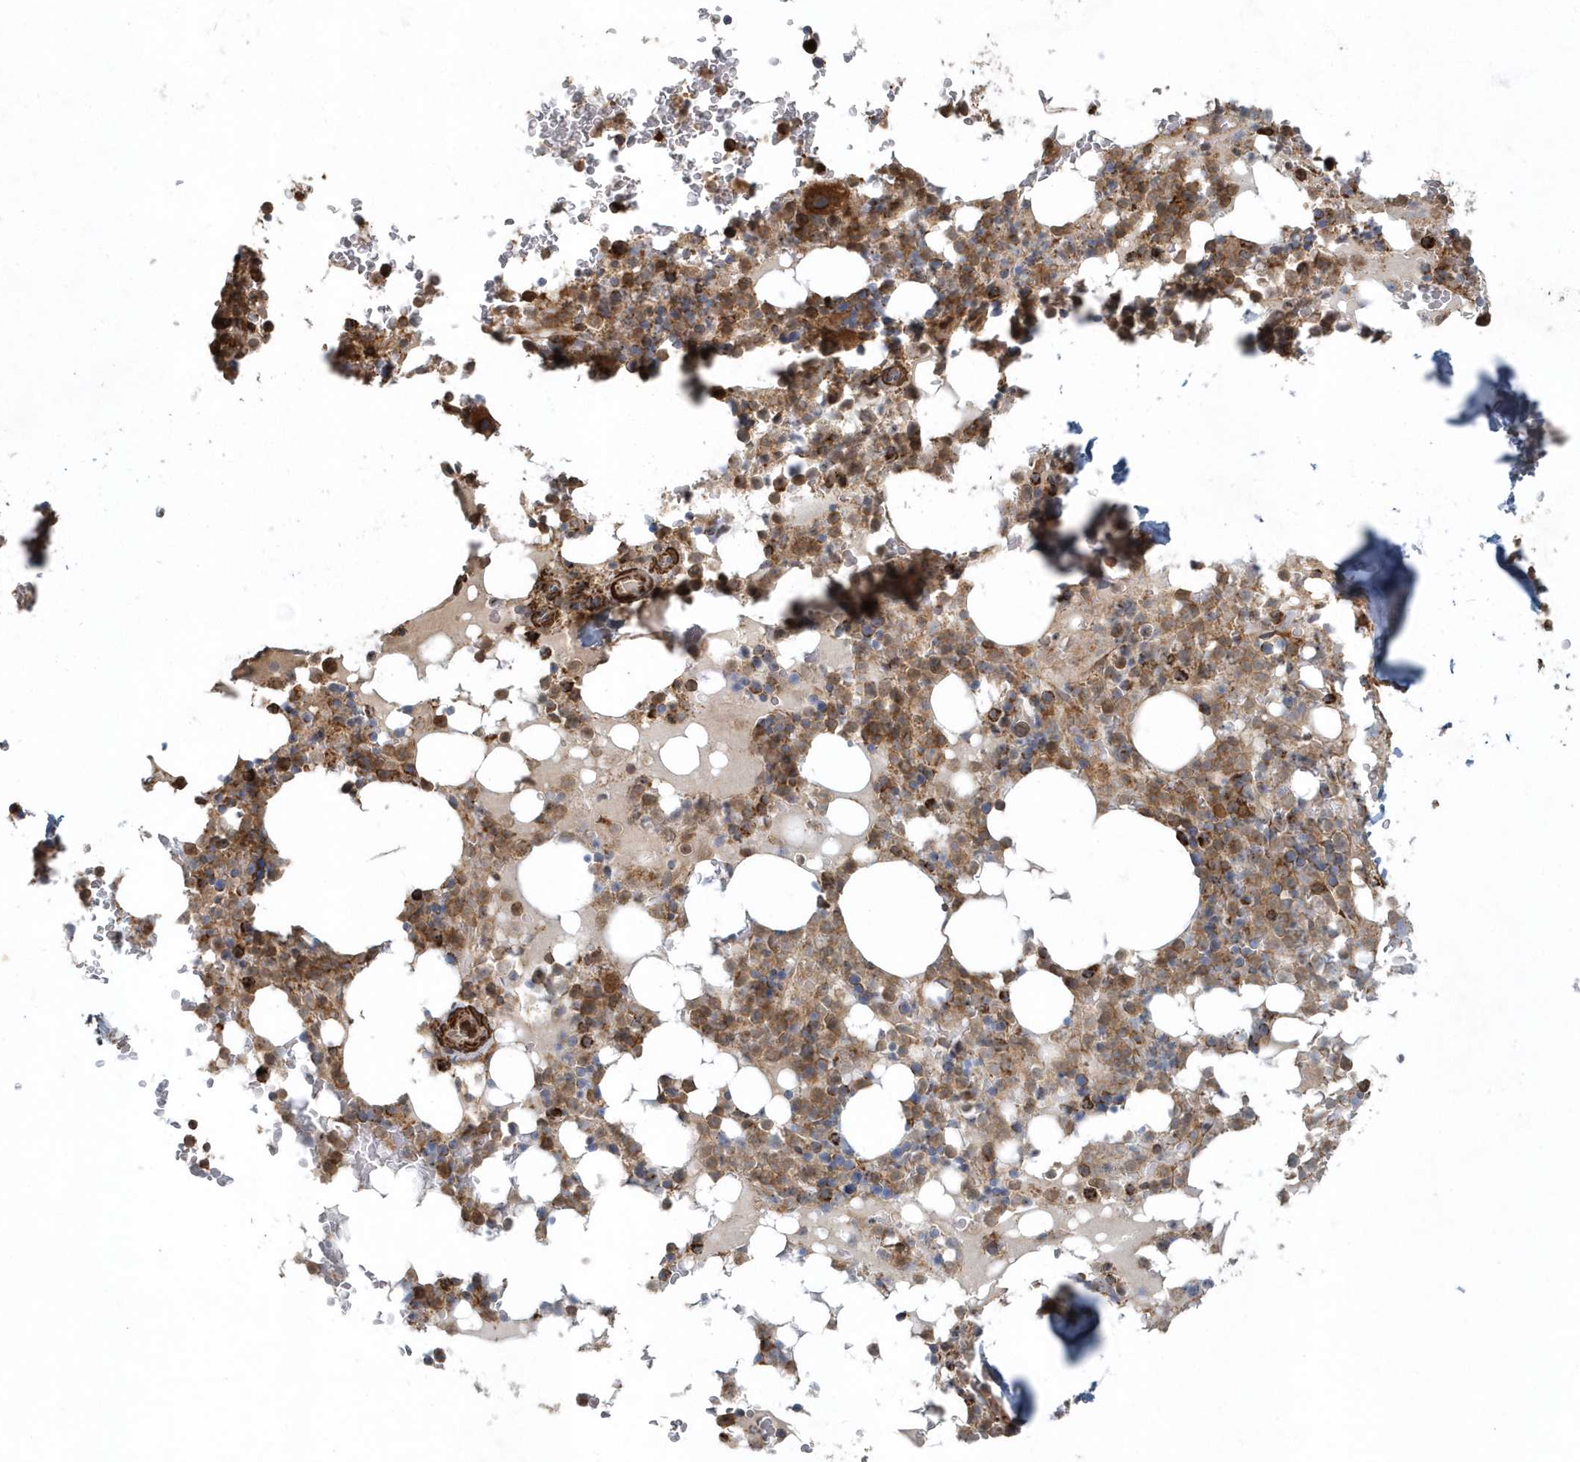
{"staining": {"intensity": "moderate", "quantity": ">75%", "location": "cytoplasmic/membranous"}, "tissue": "bone marrow", "cell_type": "Hematopoietic cells", "image_type": "normal", "snomed": [{"axis": "morphology", "description": "Normal tissue, NOS"}, {"axis": "topography", "description": "Bone marrow"}], "caption": "A histopathology image of human bone marrow stained for a protein exhibits moderate cytoplasmic/membranous brown staining in hematopoietic cells. Using DAB (3,3'-diaminobenzidine) (brown) and hematoxylin (blue) stains, captured at high magnification using brightfield microscopy.", "gene": "MMUT", "patient": {"sex": "male", "age": 58}}